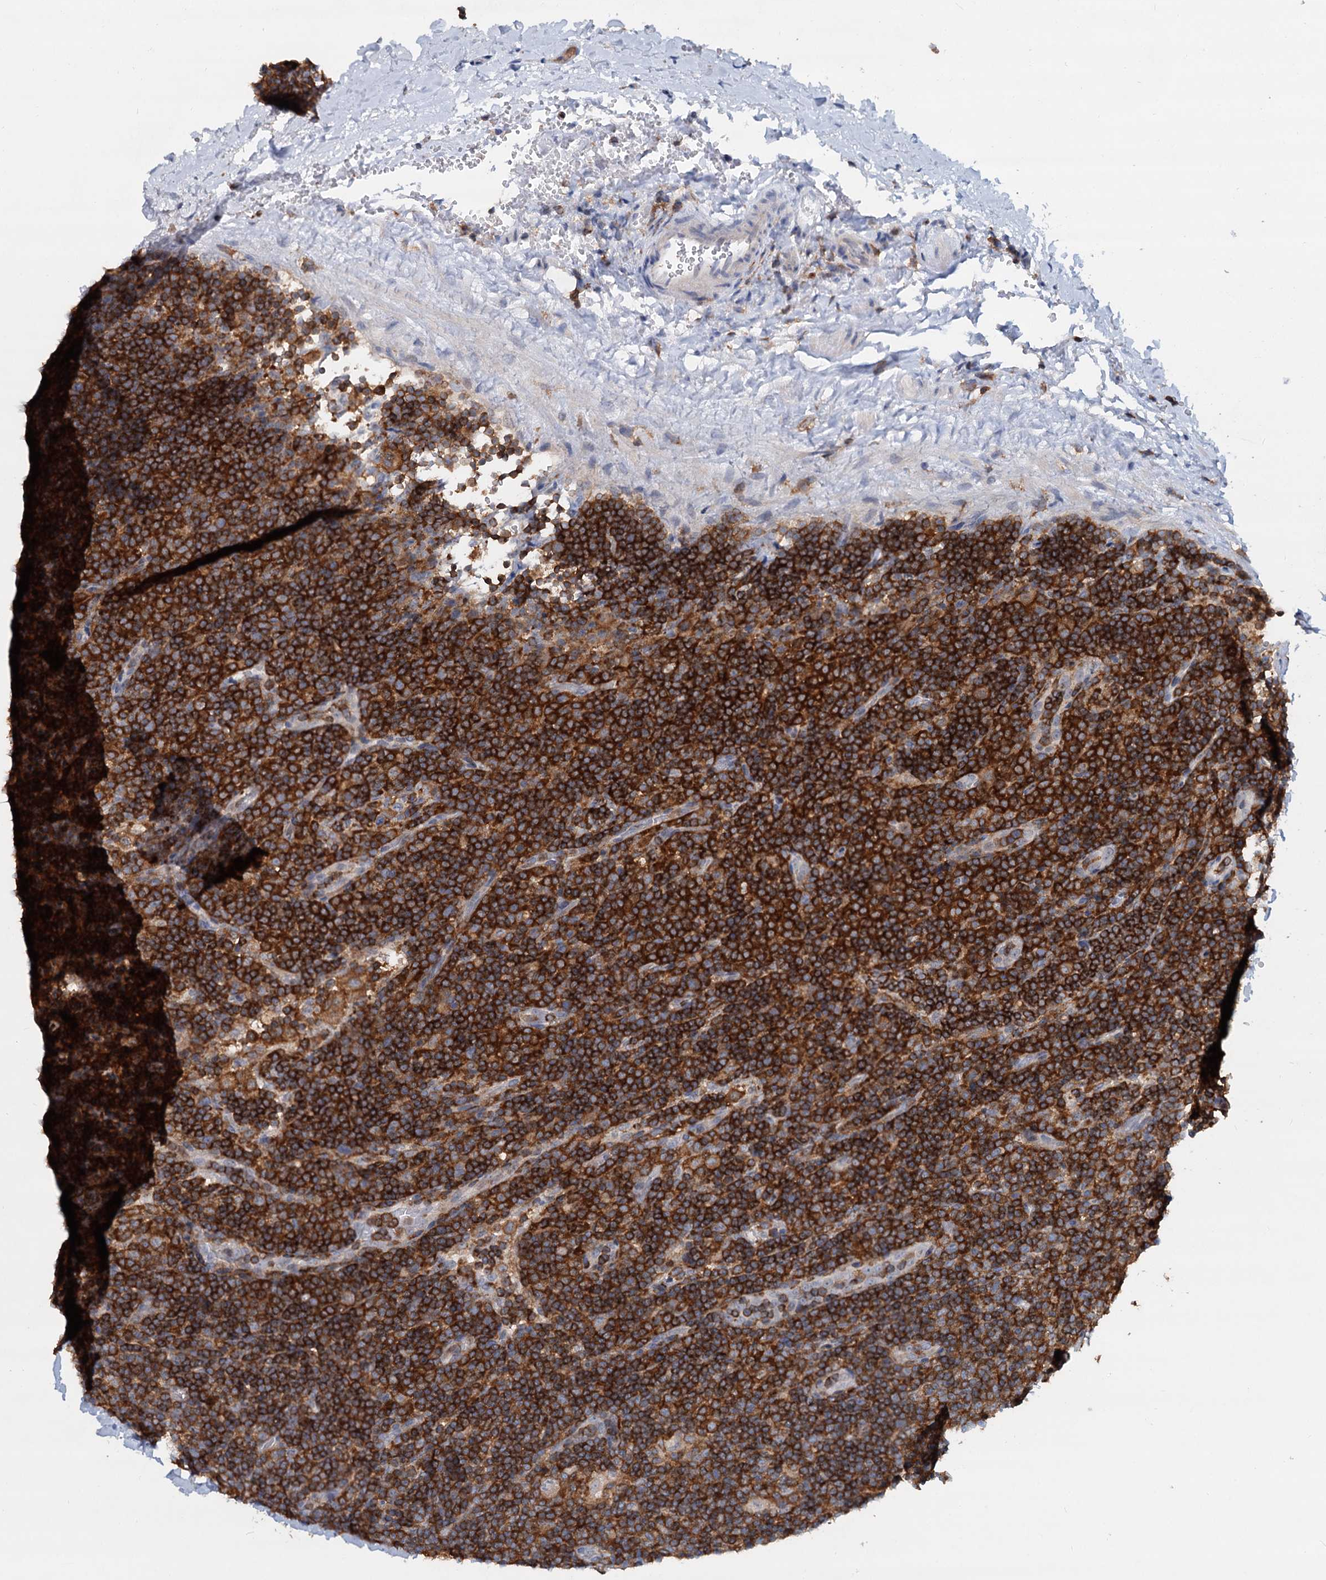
{"staining": {"intensity": "weak", "quantity": ">75%", "location": "cytoplasmic/membranous"}, "tissue": "lymphoma", "cell_type": "Tumor cells", "image_type": "cancer", "snomed": [{"axis": "morphology", "description": "Hodgkin's disease, NOS"}, {"axis": "topography", "description": "Lymph node"}], "caption": "IHC image of human Hodgkin's disease stained for a protein (brown), which reveals low levels of weak cytoplasmic/membranous expression in approximately >75% of tumor cells.", "gene": "LRCH4", "patient": {"sex": "female", "age": 57}}